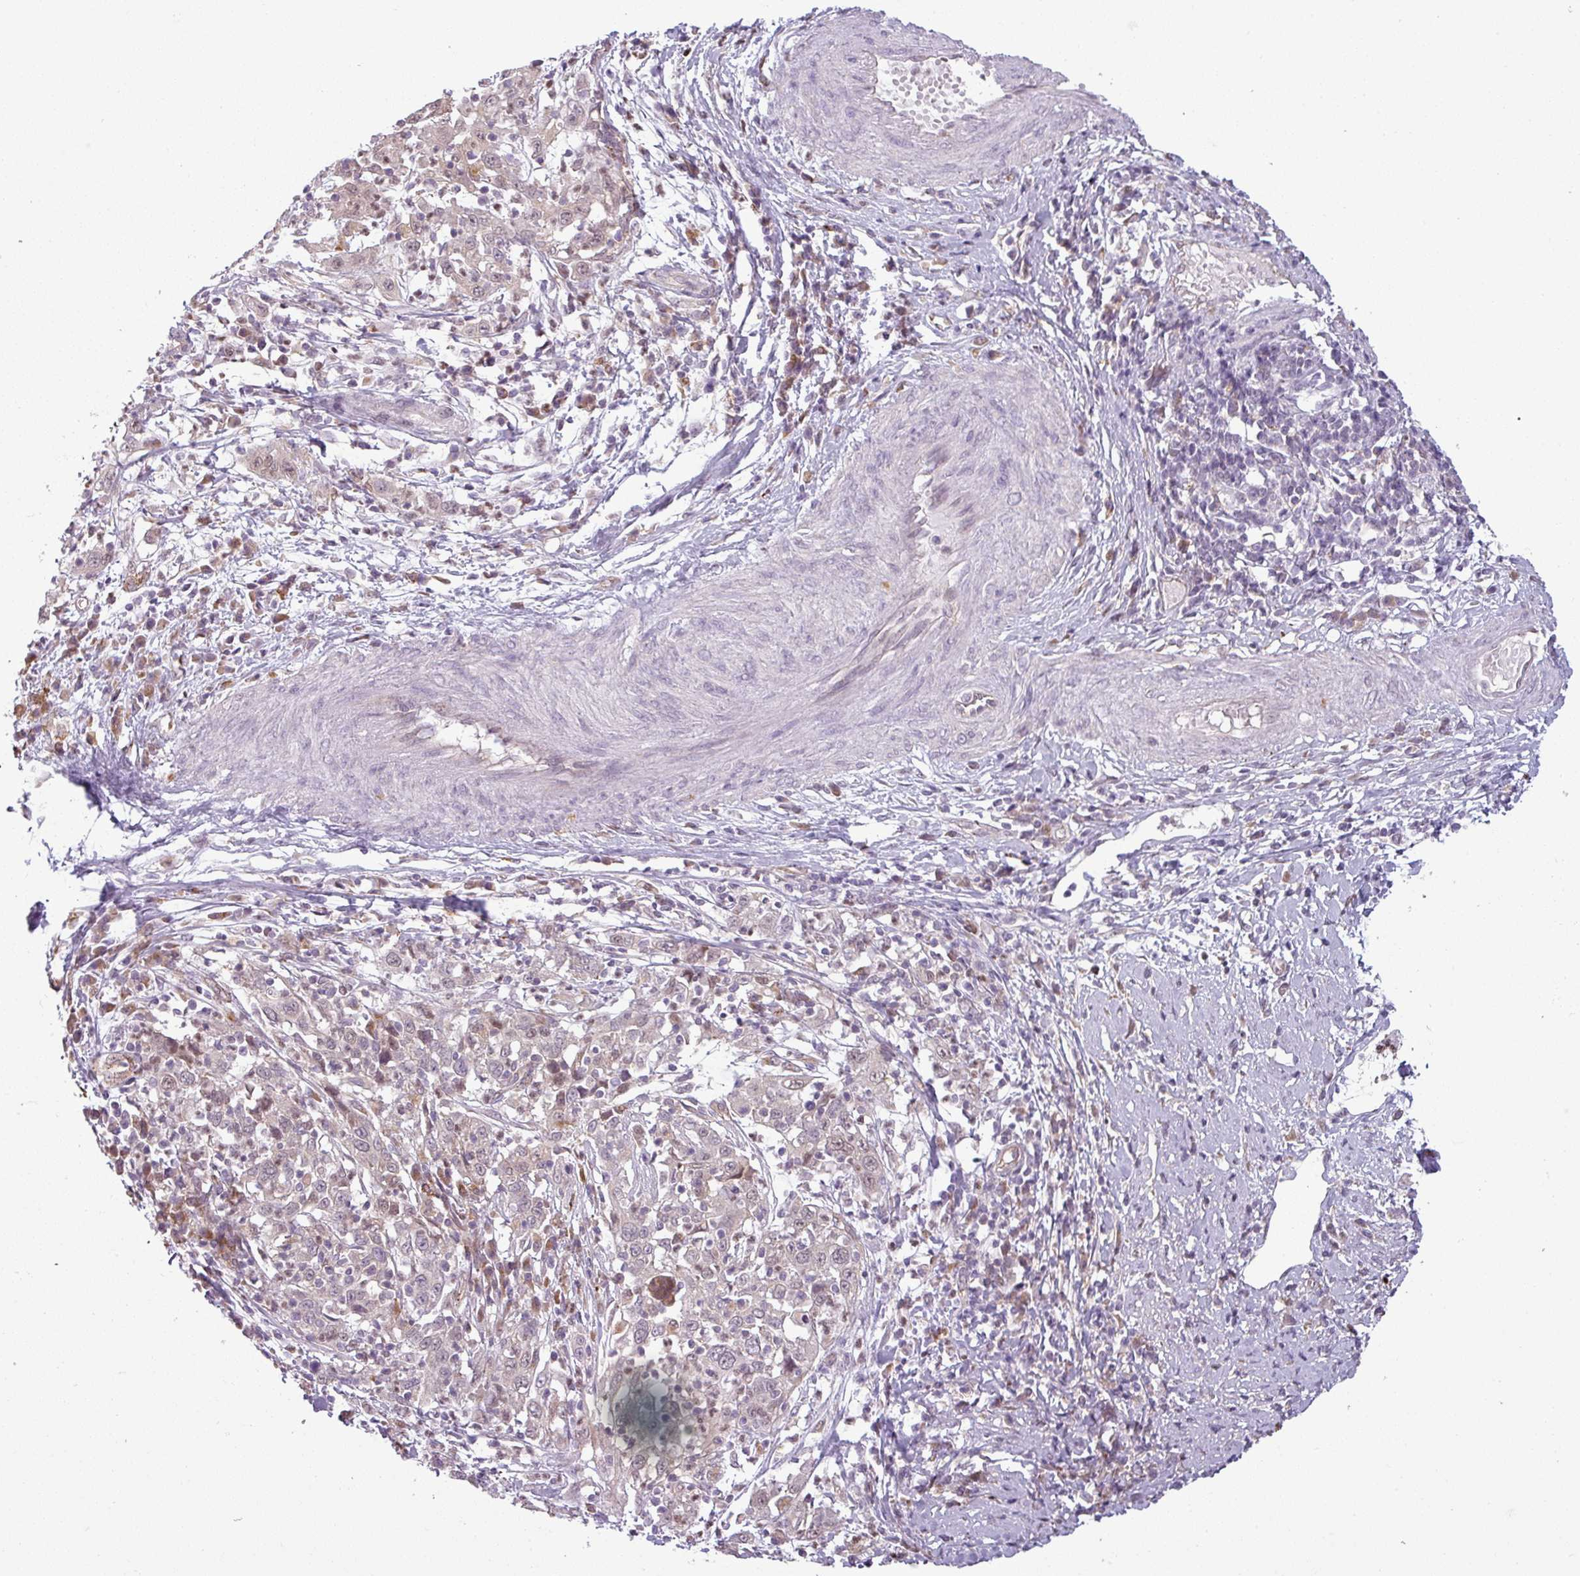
{"staining": {"intensity": "weak", "quantity": "<25%", "location": "nuclear"}, "tissue": "cervical cancer", "cell_type": "Tumor cells", "image_type": "cancer", "snomed": [{"axis": "morphology", "description": "Squamous cell carcinoma, NOS"}, {"axis": "topography", "description": "Cervix"}], "caption": "High magnification brightfield microscopy of squamous cell carcinoma (cervical) stained with DAB (brown) and counterstained with hematoxylin (blue): tumor cells show no significant staining.", "gene": "CCDC144A", "patient": {"sex": "female", "age": 46}}